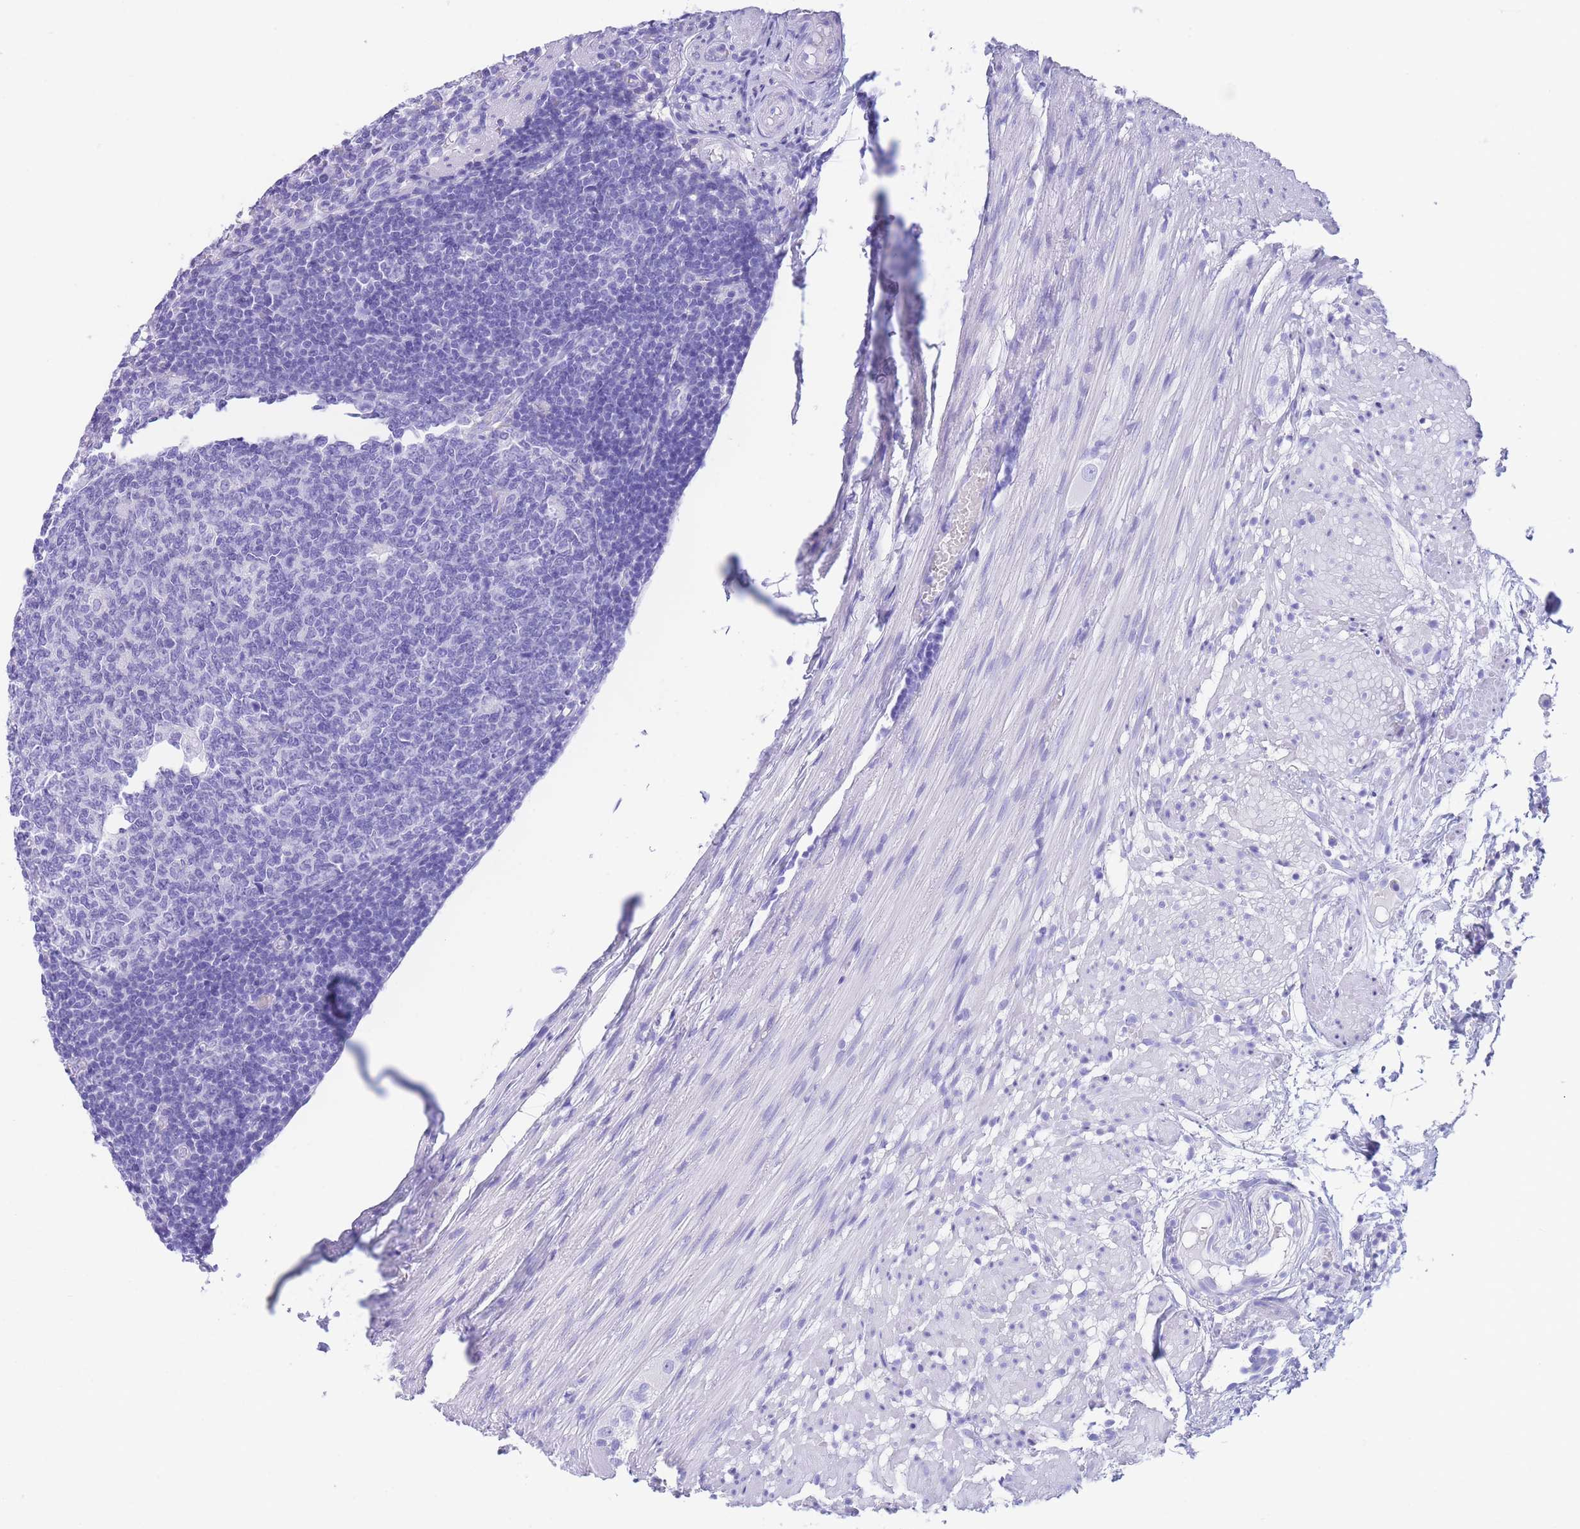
{"staining": {"intensity": "negative", "quantity": "none", "location": "none"}, "tissue": "appendix", "cell_type": "Glandular cells", "image_type": "normal", "snomed": [{"axis": "morphology", "description": "Normal tissue, NOS"}, {"axis": "topography", "description": "Appendix"}], "caption": "Protein analysis of unremarkable appendix exhibits no significant expression in glandular cells.", "gene": "SLCO1B1", "patient": {"sex": "male", "age": 83}}